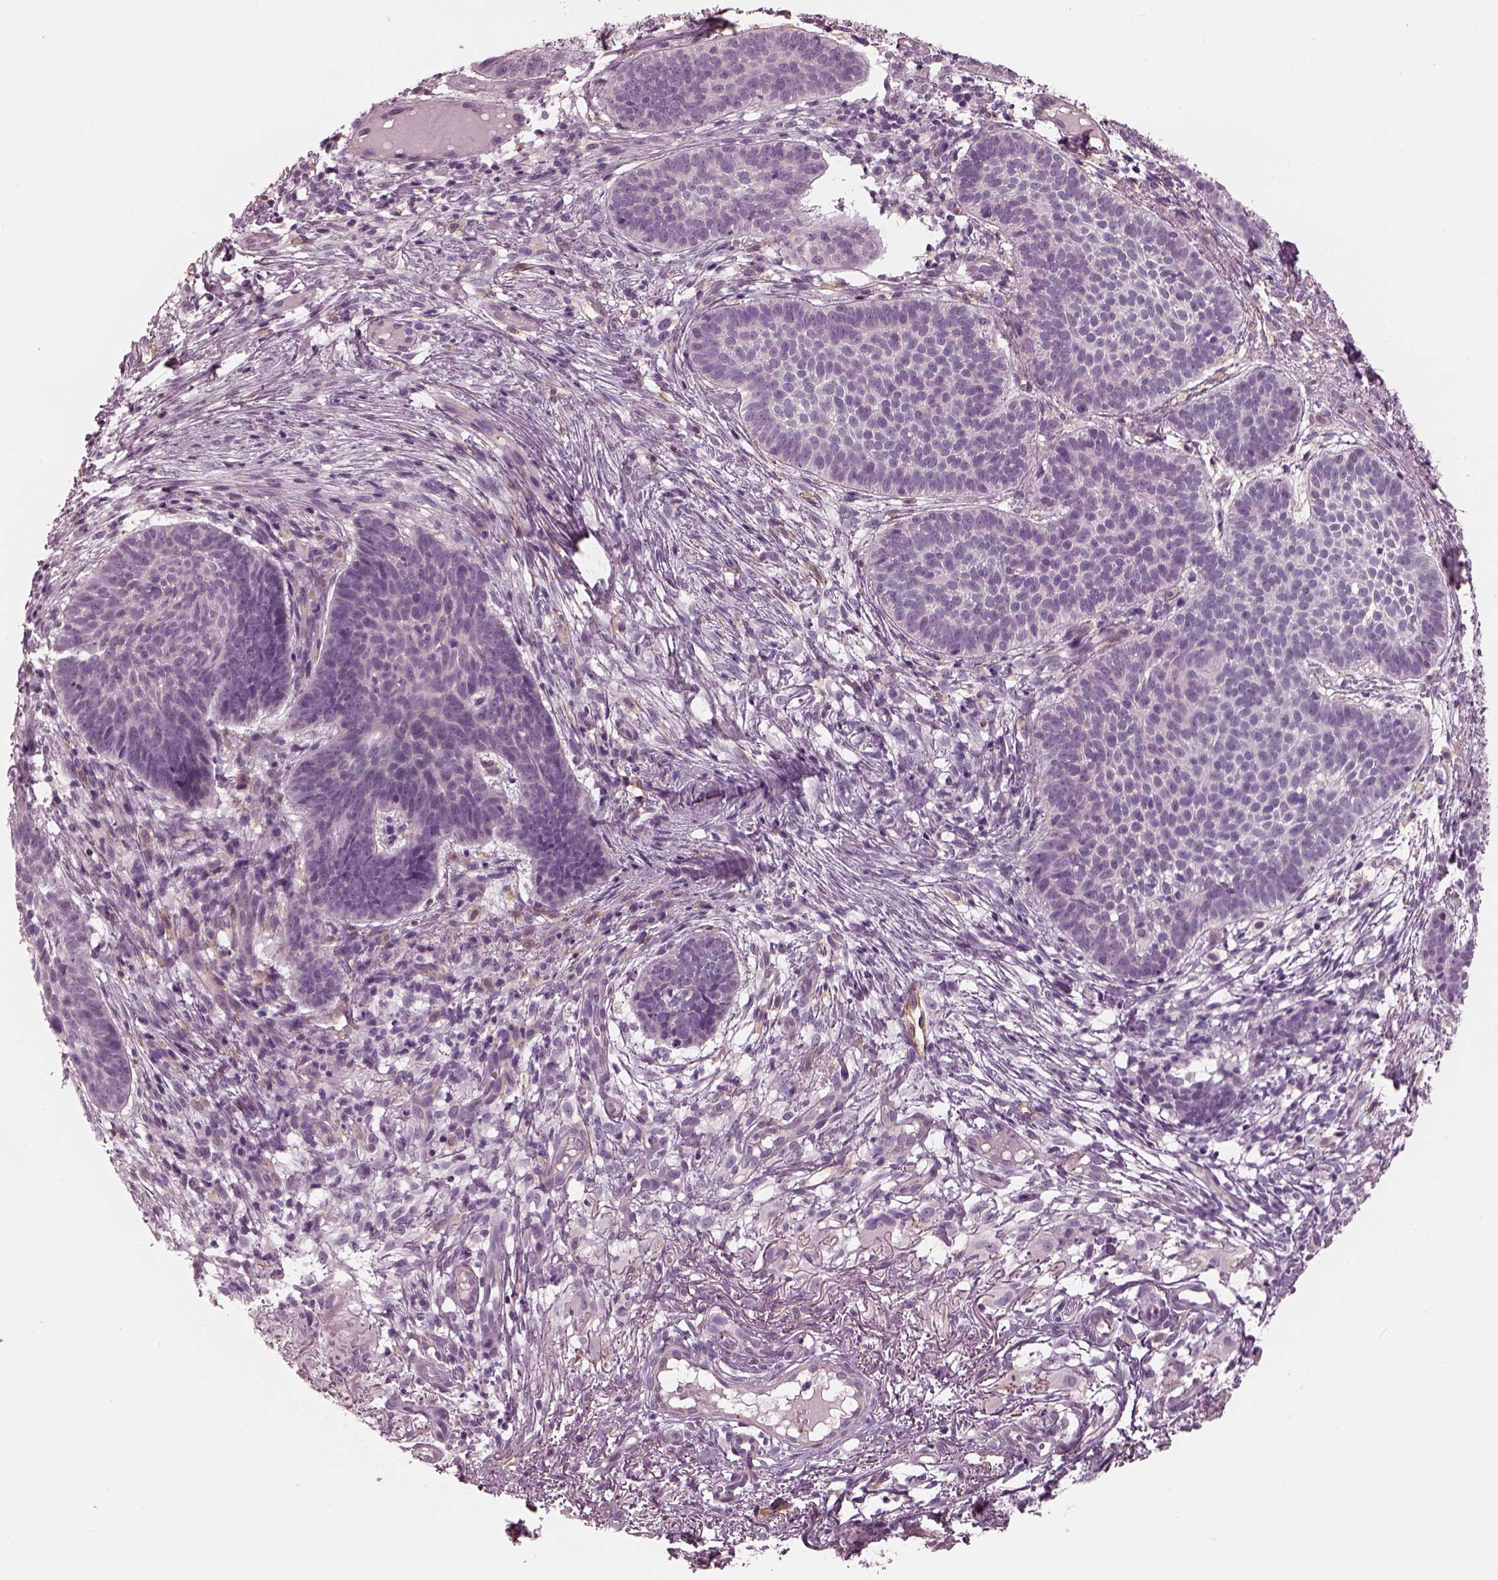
{"staining": {"intensity": "negative", "quantity": "none", "location": "none"}, "tissue": "skin cancer", "cell_type": "Tumor cells", "image_type": "cancer", "snomed": [{"axis": "morphology", "description": "Basal cell carcinoma"}, {"axis": "topography", "description": "Skin"}], "caption": "This is an IHC micrograph of human basal cell carcinoma (skin). There is no positivity in tumor cells.", "gene": "EIF4E1B", "patient": {"sex": "male", "age": 72}}